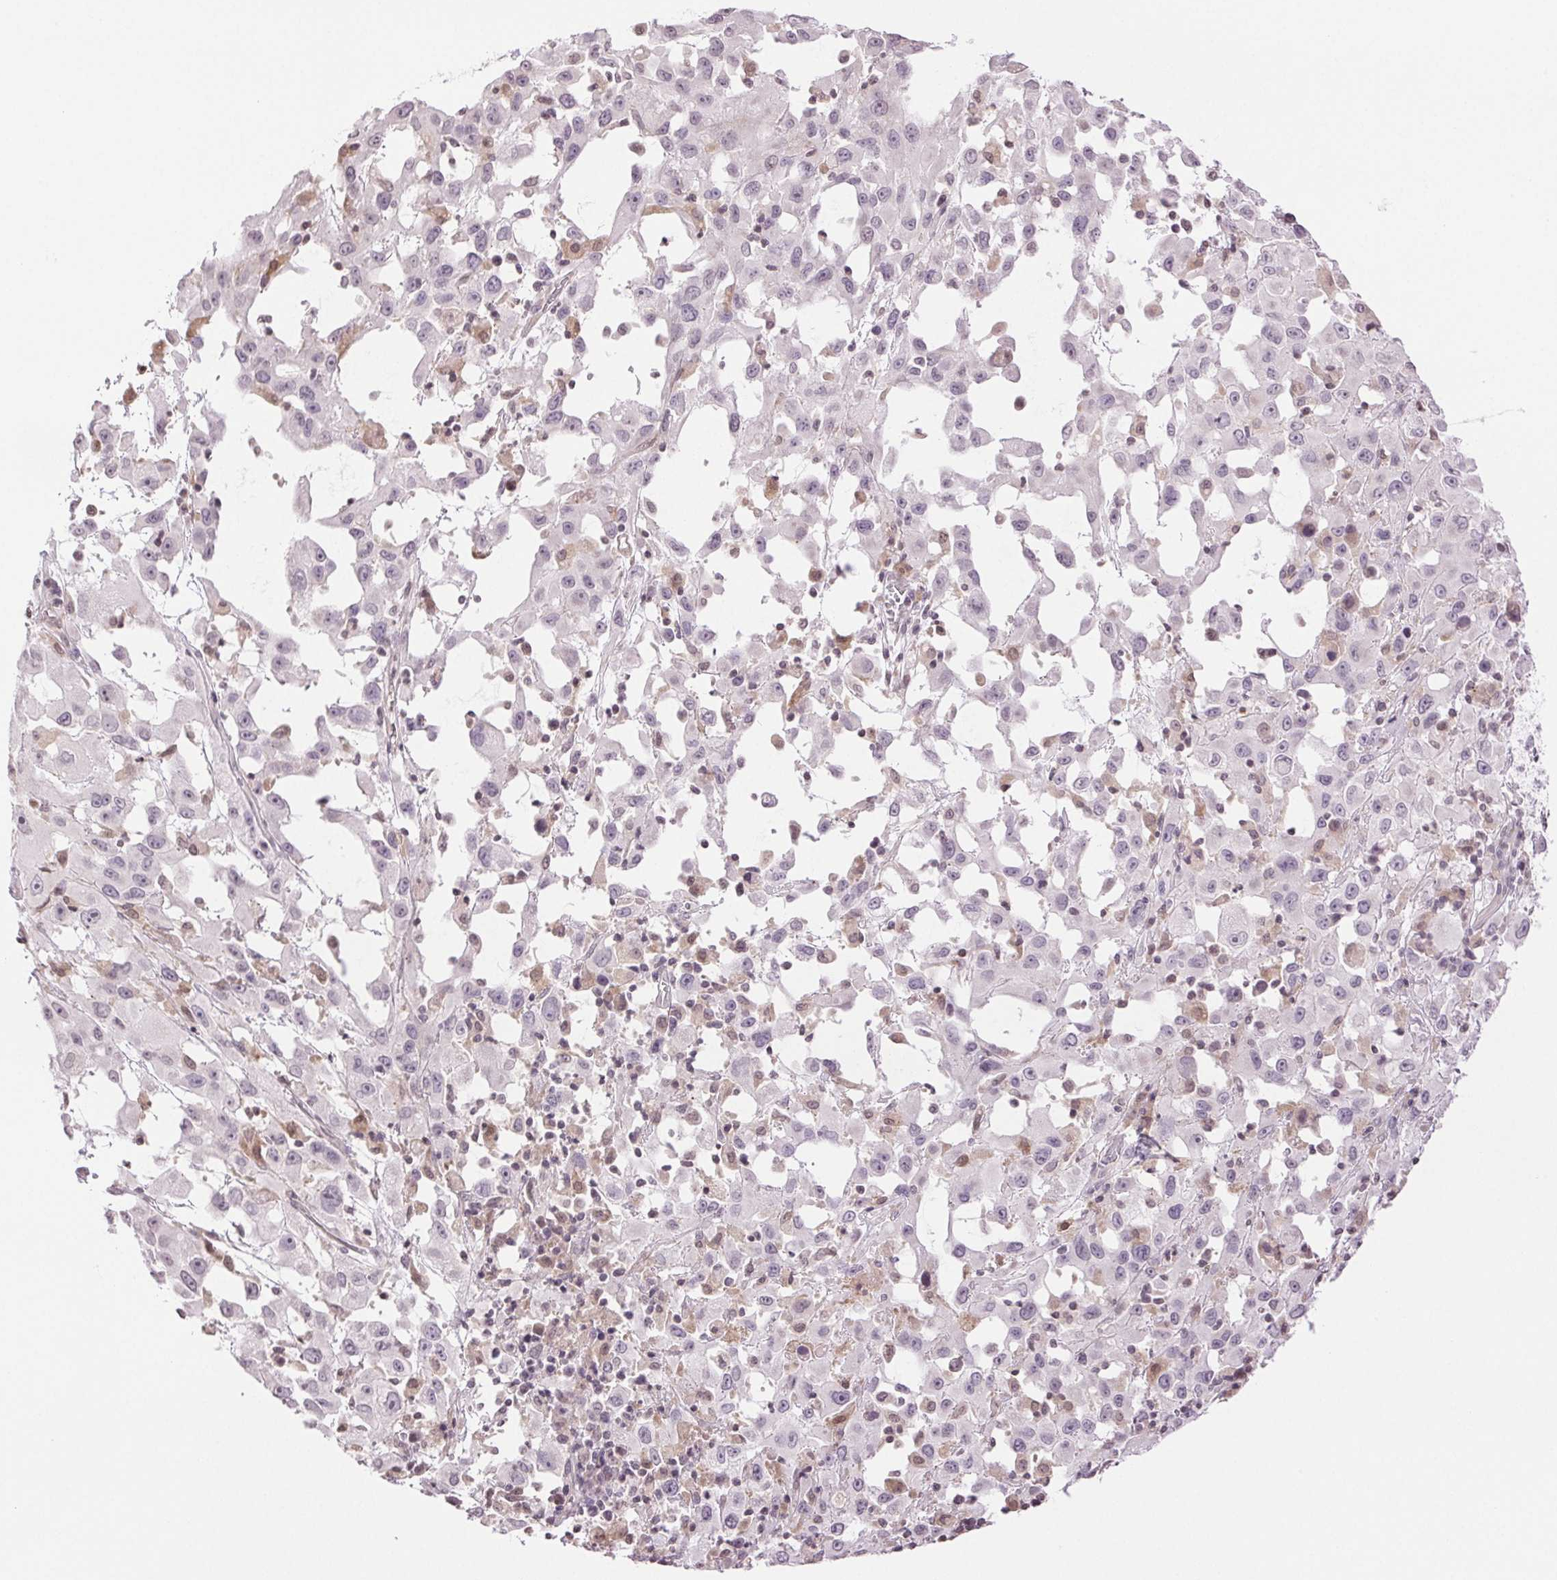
{"staining": {"intensity": "negative", "quantity": "none", "location": "none"}, "tissue": "melanoma", "cell_type": "Tumor cells", "image_type": "cancer", "snomed": [{"axis": "morphology", "description": "Malignant melanoma, Metastatic site"}, {"axis": "topography", "description": "Soft tissue"}], "caption": "Tumor cells show no significant protein expression in malignant melanoma (metastatic site).", "gene": "TNNT3", "patient": {"sex": "male", "age": 50}}